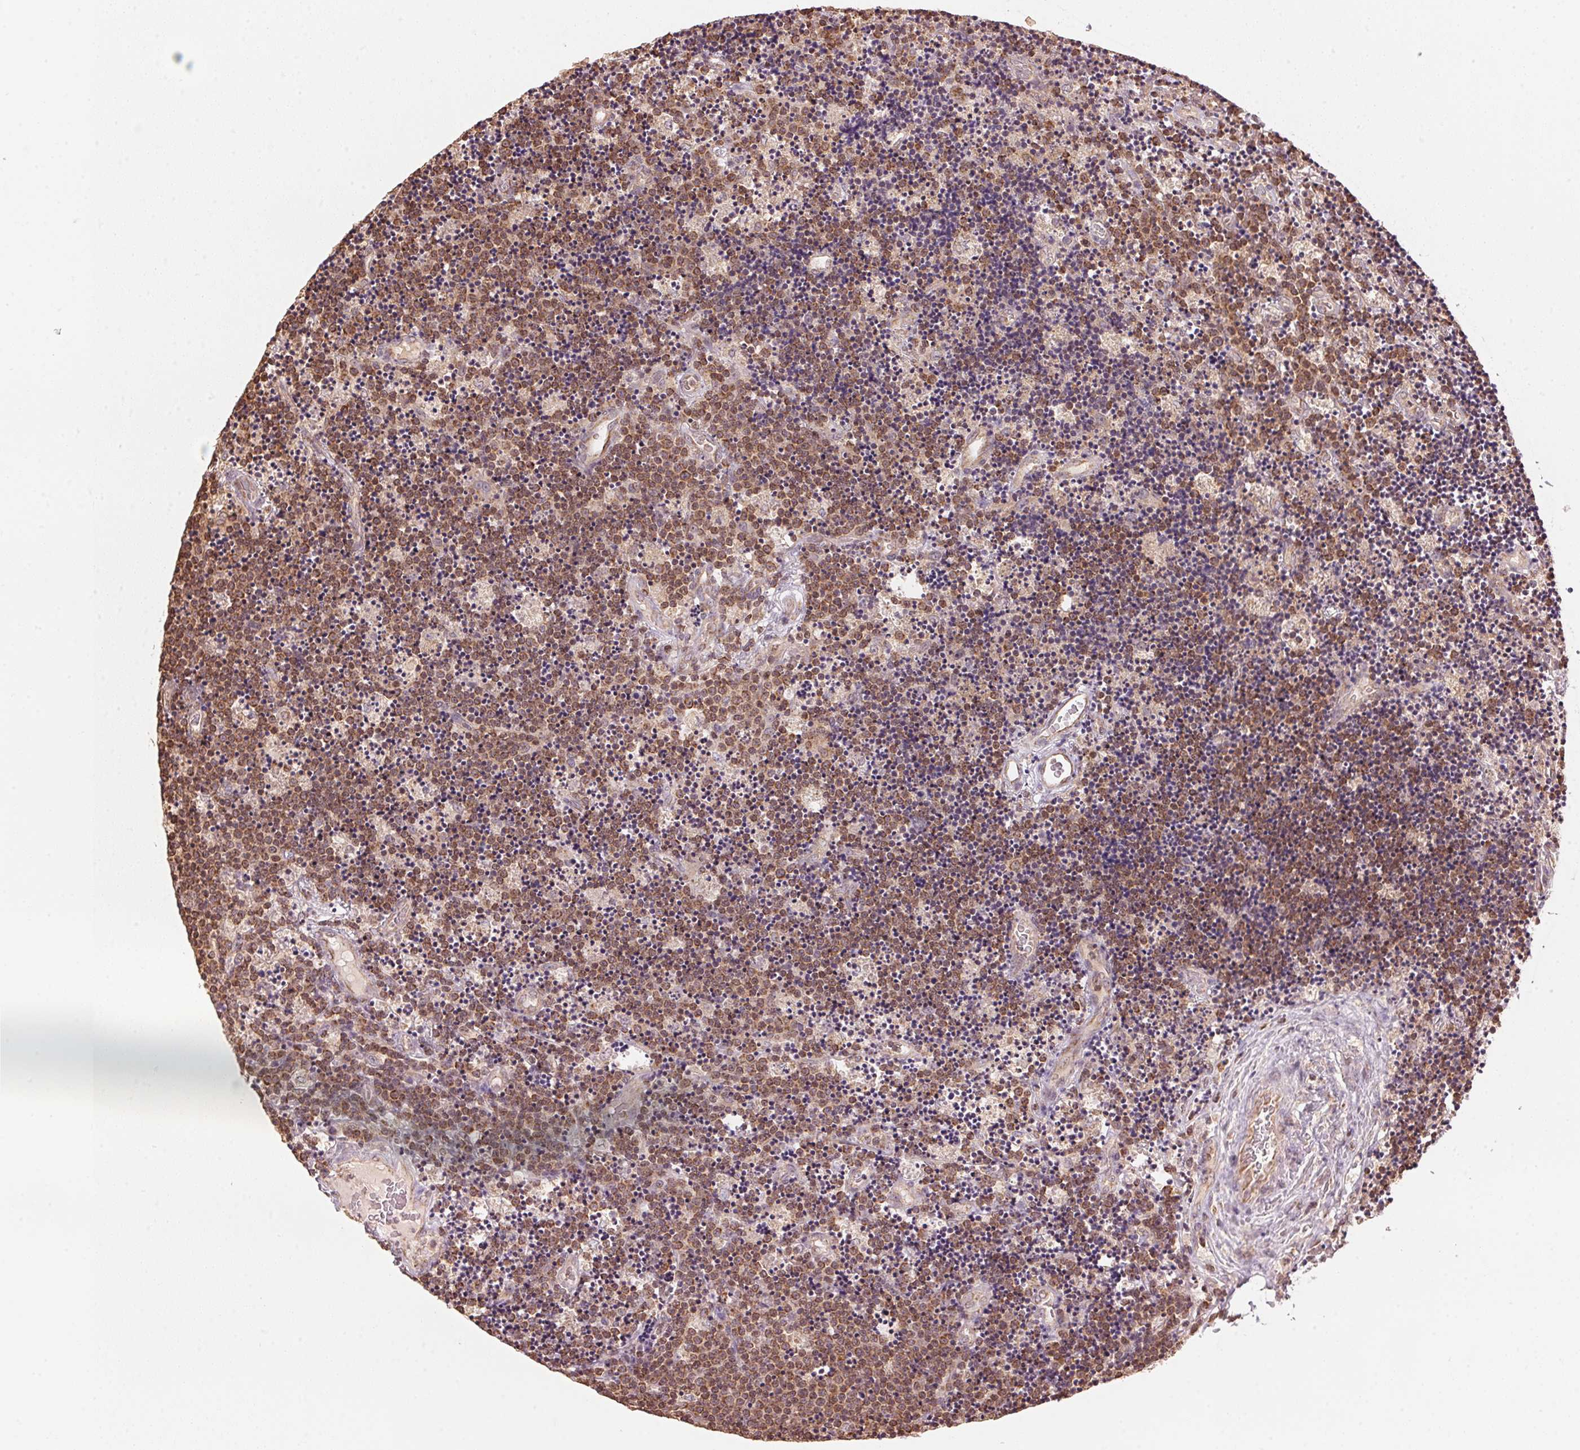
{"staining": {"intensity": "moderate", "quantity": ">75%", "location": "cytoplasmic/membranous"}, "tissue": "lymphoma", "cell_type": "Tumor cells", "image_type": "cancer", "snomed": [{"axis": "morphology", "description": "Malignant lymphoma, non-Hodgkin's type, Low grade"}, {"axis": "topography", "description": "Brain"}], "caption": "This image exhibits immunohistochemistry (IHC) staining of lymphoma, with medium moderate cytoplasmic/membranous staining in about >75% of tumor cells.", "gene": "ARHGAP6", "patient": {"sex": "female", "age": 66}}